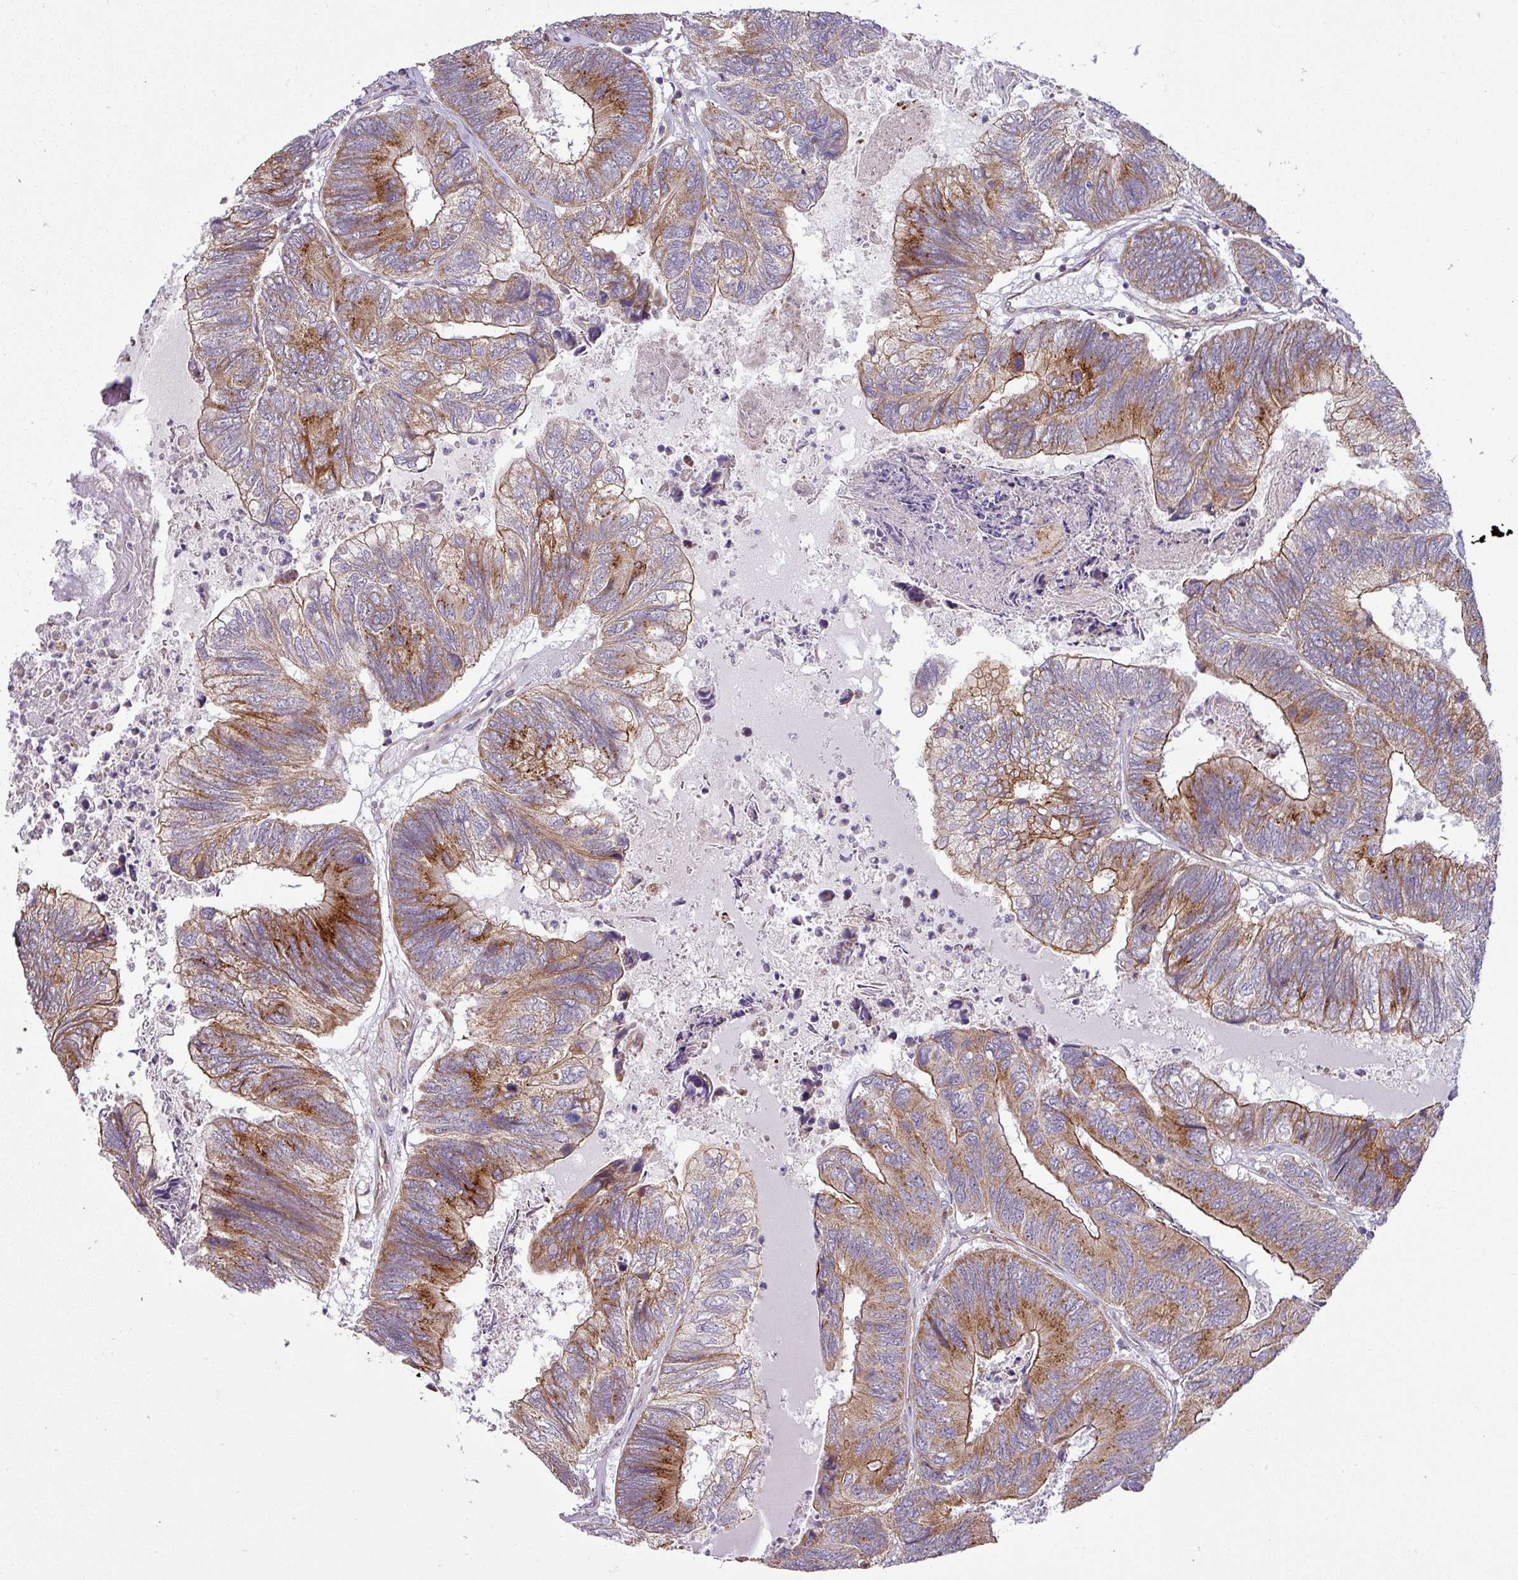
{"staining": {"intensity": "strong", "quantity": ">75%", "location": "cytoplasmic/membranous"}, "tissue": "colorectal cancer", "cell_type": "Tumor cells", "image_type": "cancer", "snomed": [{"axis": "morphology", "description": "Adenocarcinoma, NOS"}, {"axis": "topography", "description": "Colon"}], "caption": "Adenocarcinoma (colorectal) stained with DAB IHC exhibits high levels of strong cytoplasmic/membranous expression in approximately >75% of tumor cells.", "gene": "TIMMDC1", "patient": {"sex": "female", "age": 67}}